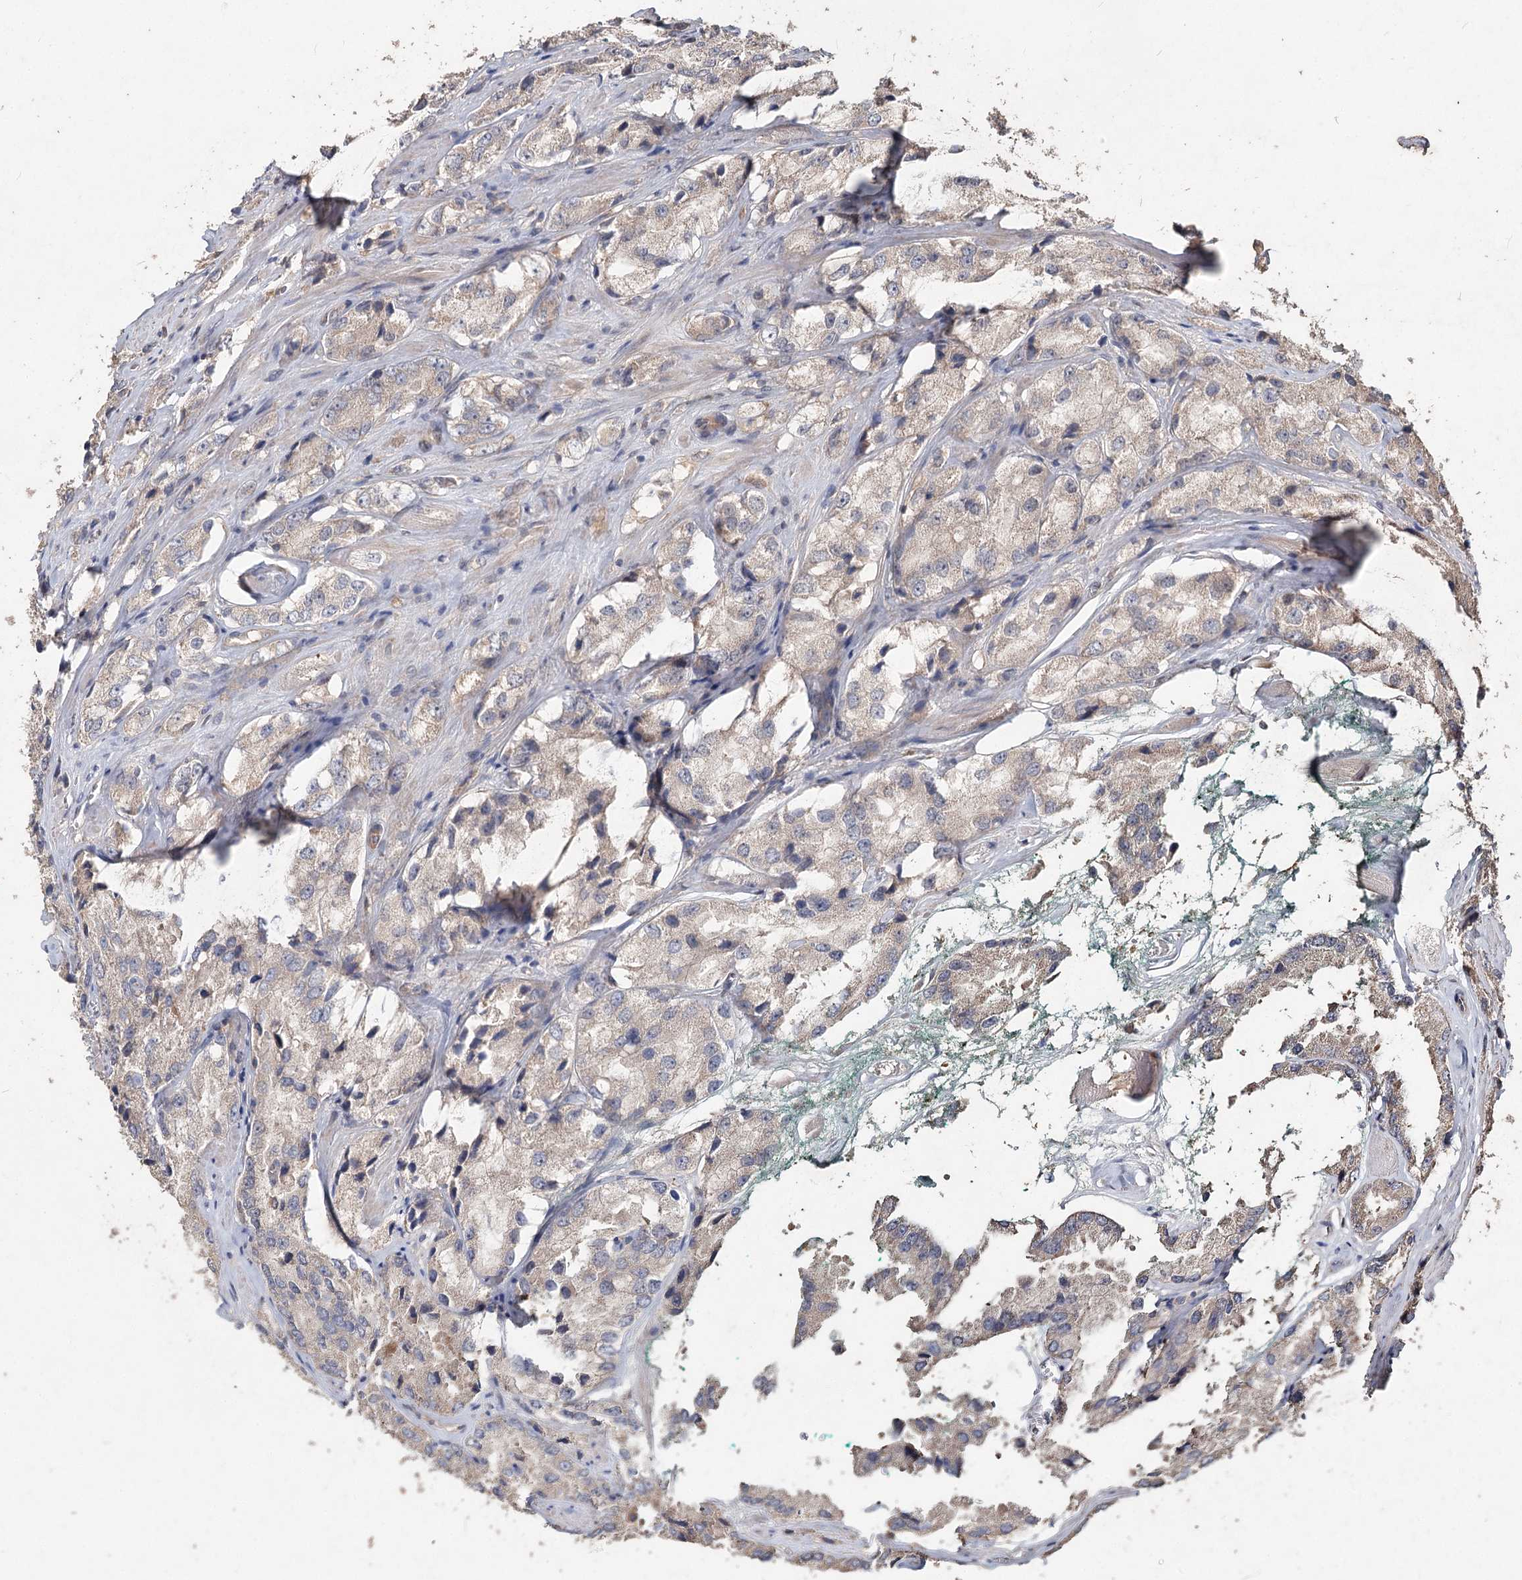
{"staining": {"intensity": "moderate", "quantity": "<25%", "location": "nuclear"}, "tissue": "prostate cancer", "cell_type": "Tumor cells", "image_type": "cancer", "snomed": [{"axis": "morphology", "description": "Adenocarcinoma, High grade"}, {"axis": "topography", "description": "Prostate"}], "caption": "Prostate cancer (high-grade adenocarcinoma) tissue exhibits moderate nuclear expression in about <25% of tumor cells, visualized by immunohistochemistry.", "gene": "FBXO7", "patient": {"sex": "male", "age": 66}}